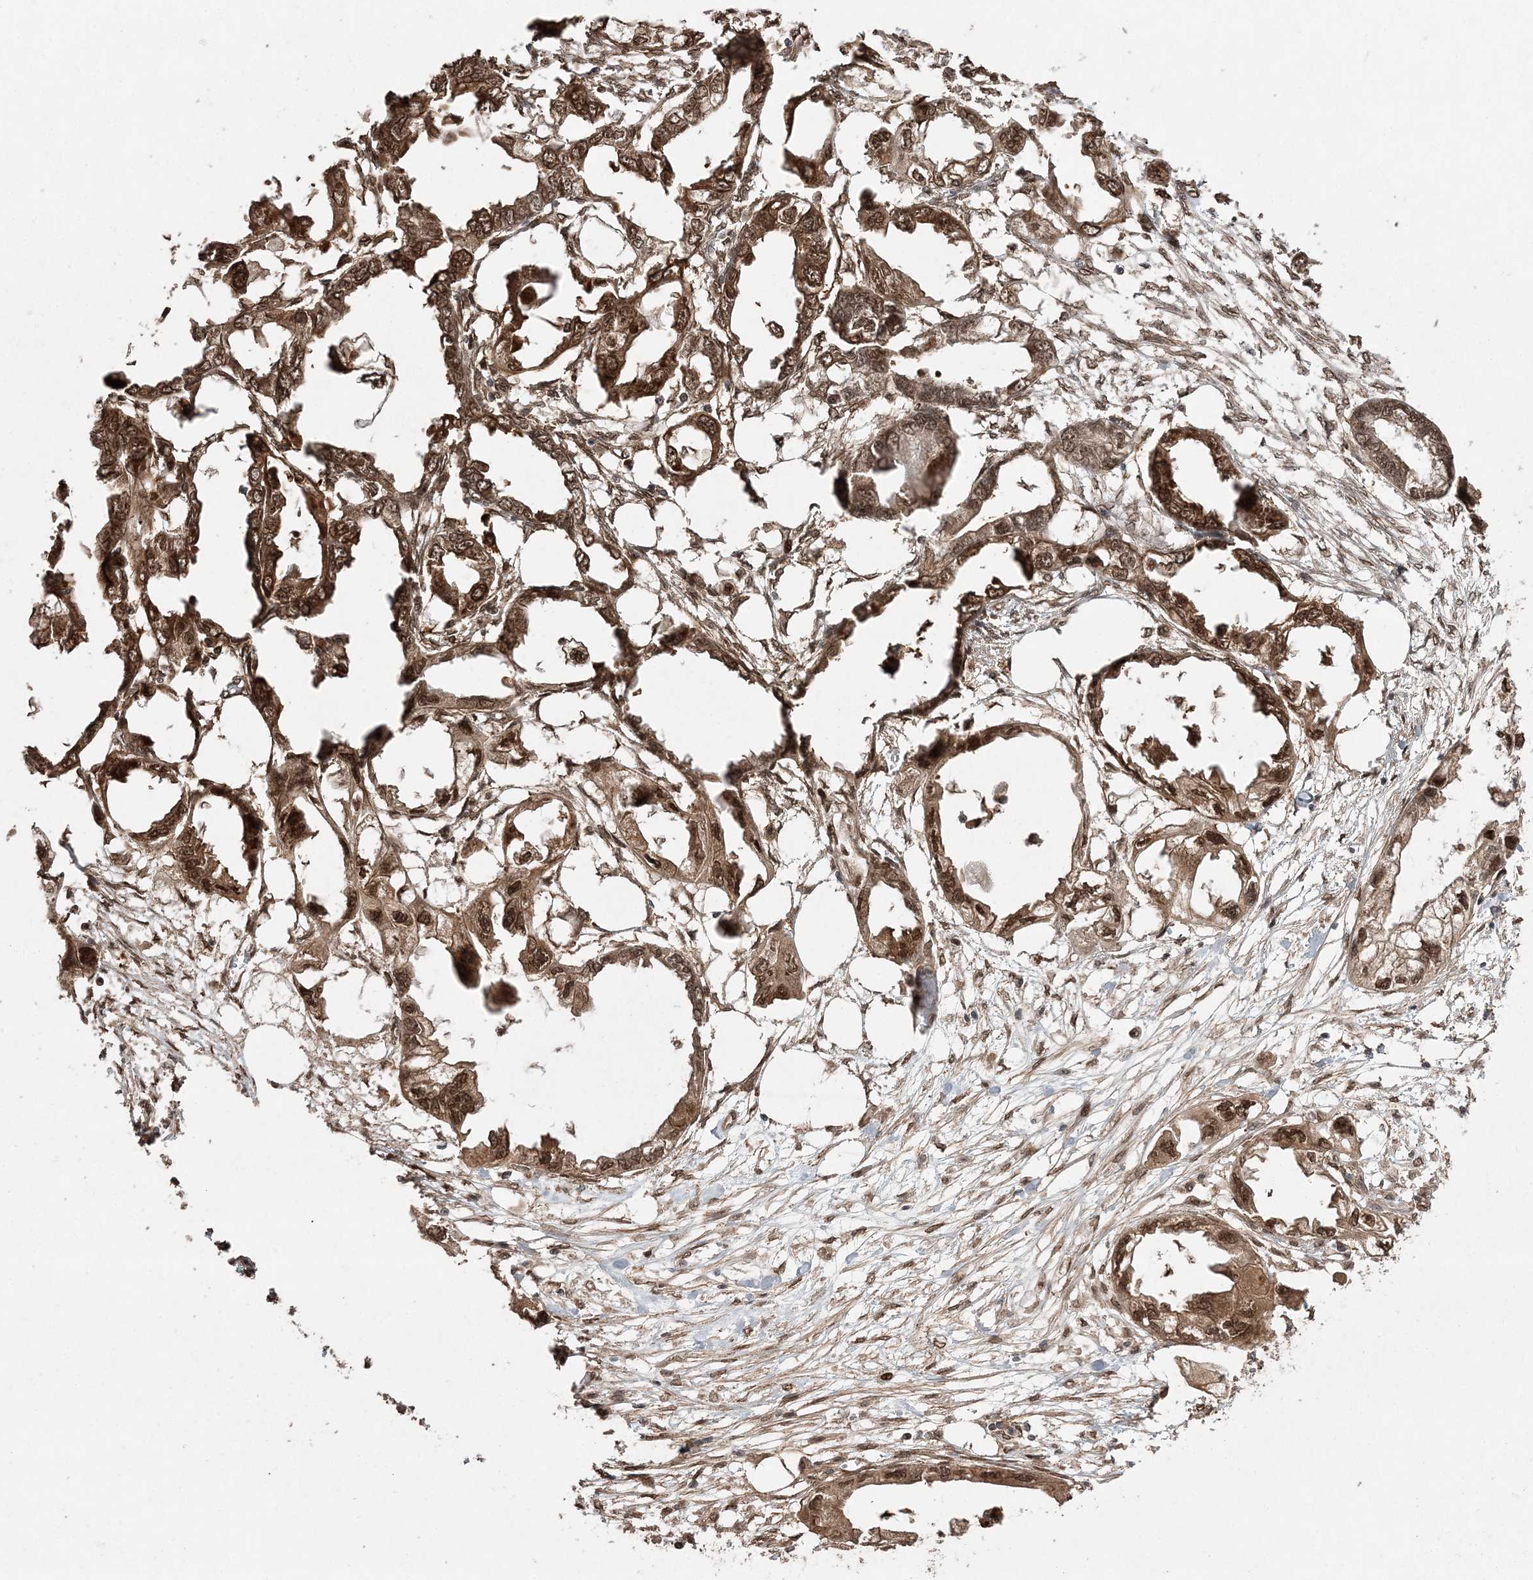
{"staining": {"intensity": "moderate", "quantity": ">75%", "location": "cytoplasmic/membranous,nuclear"}, "tissue": "endometrial cancer", "cell_type": "Tumor cells", "image_type": "cancer", "snomed": [{"axis": "morphology", "description": "Adenocarcinoma, NOS"}, {"axis": "morphology", "description": "Adenocarcinoma, metastatic, NOS"}, {"axis": "topography", "description": "Adipose tissue"}, {"axis": "topography", "description": "Endometrium"}], "caption": "This is a micrograph of immunohistochemistry staining of adenocarcinoma (endometrial), which shows moderate expression in the cytoplasmic/membranous and nuclear of tumor cells.", "gene": "ETAA1", "patient": {"sex": "female", "age": 67}}